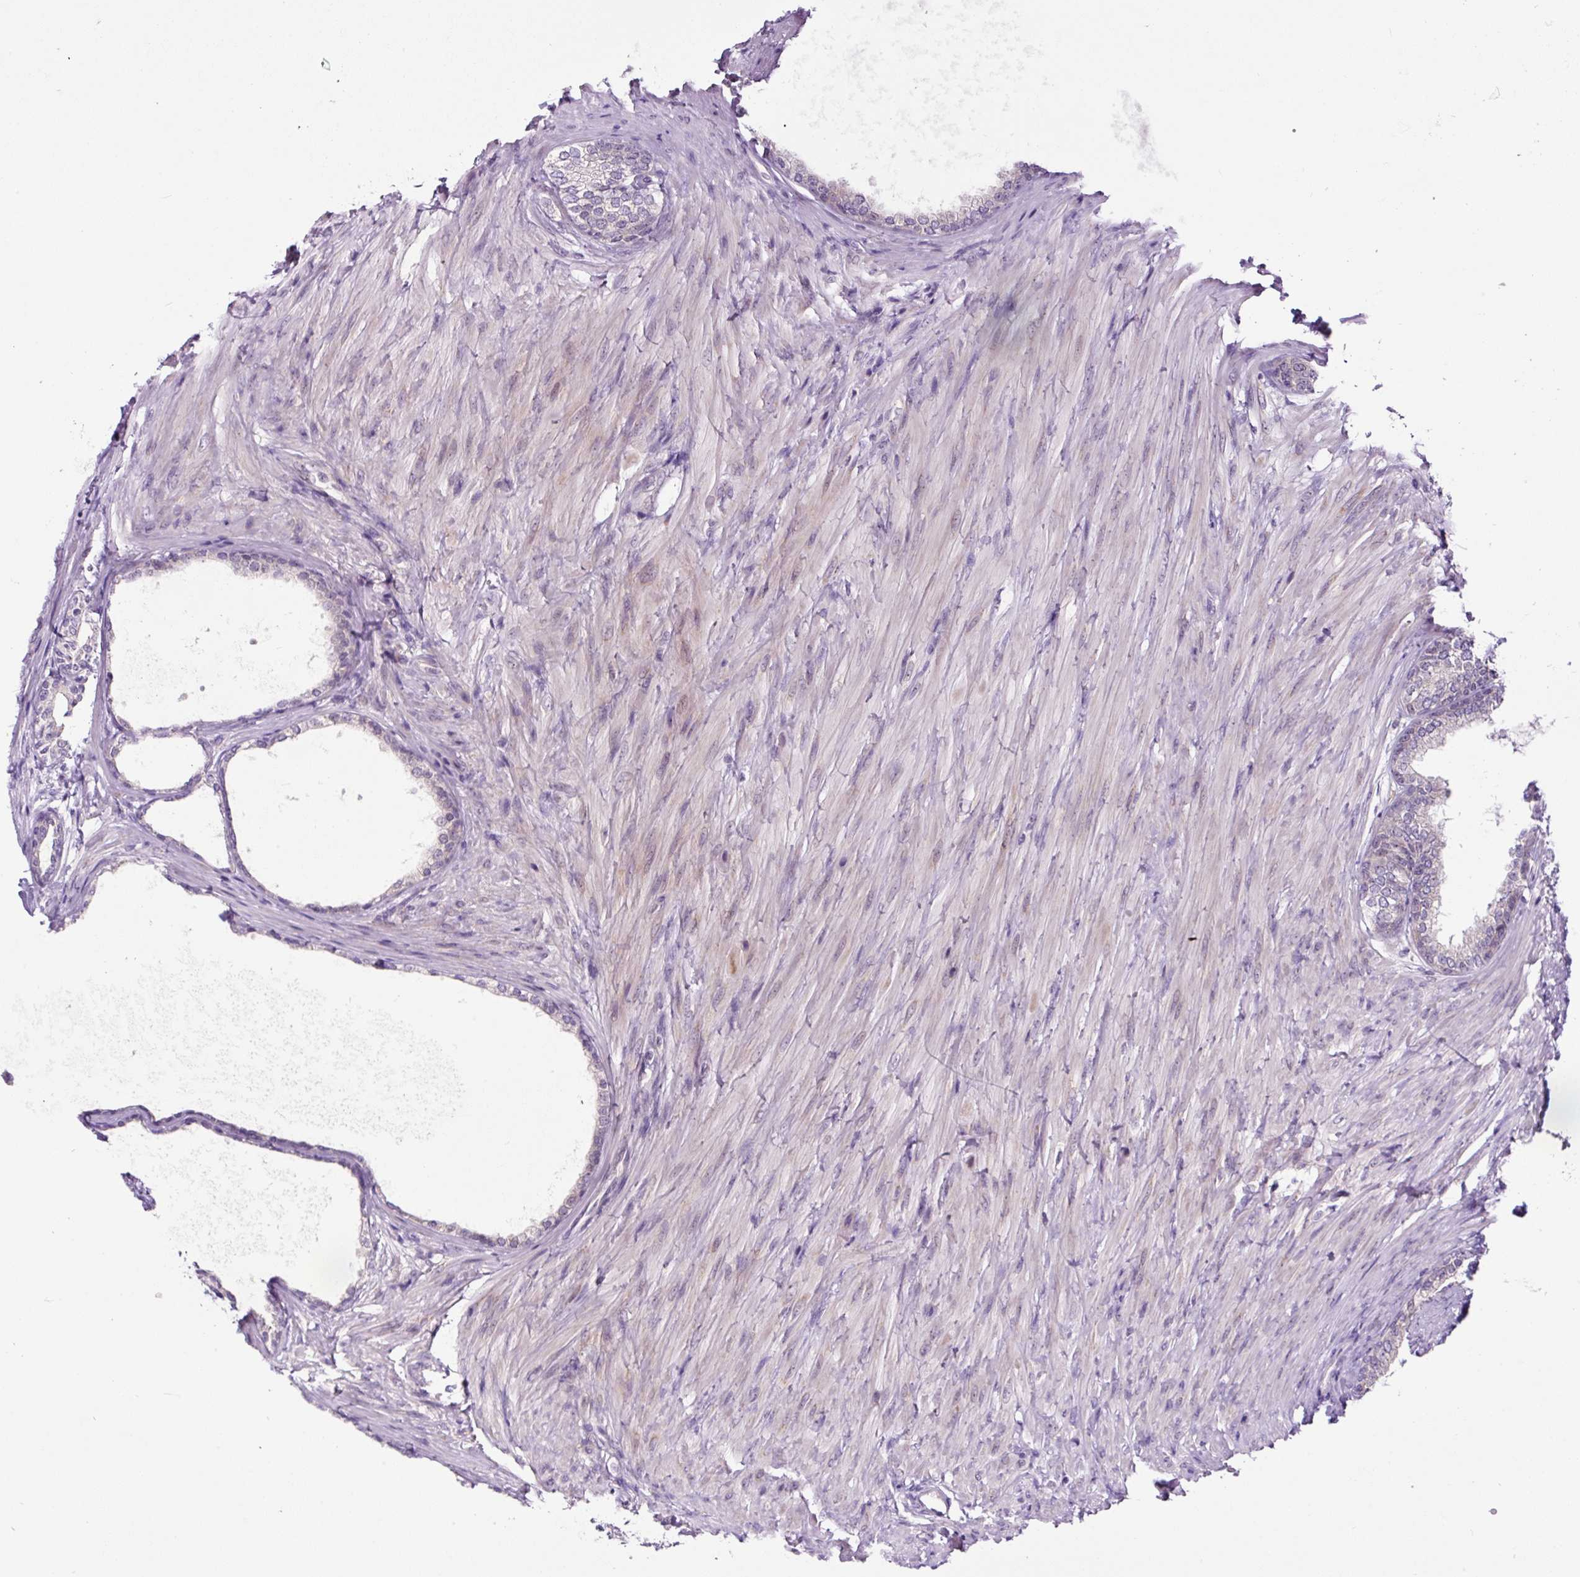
{"staining": {"intensity": "weak", "quantity": "<25%", "location": "cytoplasmic/membranous"}, "tissue": "prostate", "cell_type": "Glandular cells", "image_type": "normal", "snomed": [{"axis": "morphology", "description": "Normal tissue, NOS"}, {"axis": "topography", "description": "Prostate"}], "caption": "High power microscopy micrograph of an immunohistochemistry (IHC) histopathology image of normal prostate, revealing no significant positivity in glandular cells. The staining is performed using DAB (3,3'-diaminobenzidine) brown chromogen with nuclei counter-stained in using hematoxylin.", "gene": "NOM1", "patient": {"sex": "male", "age": 76}}